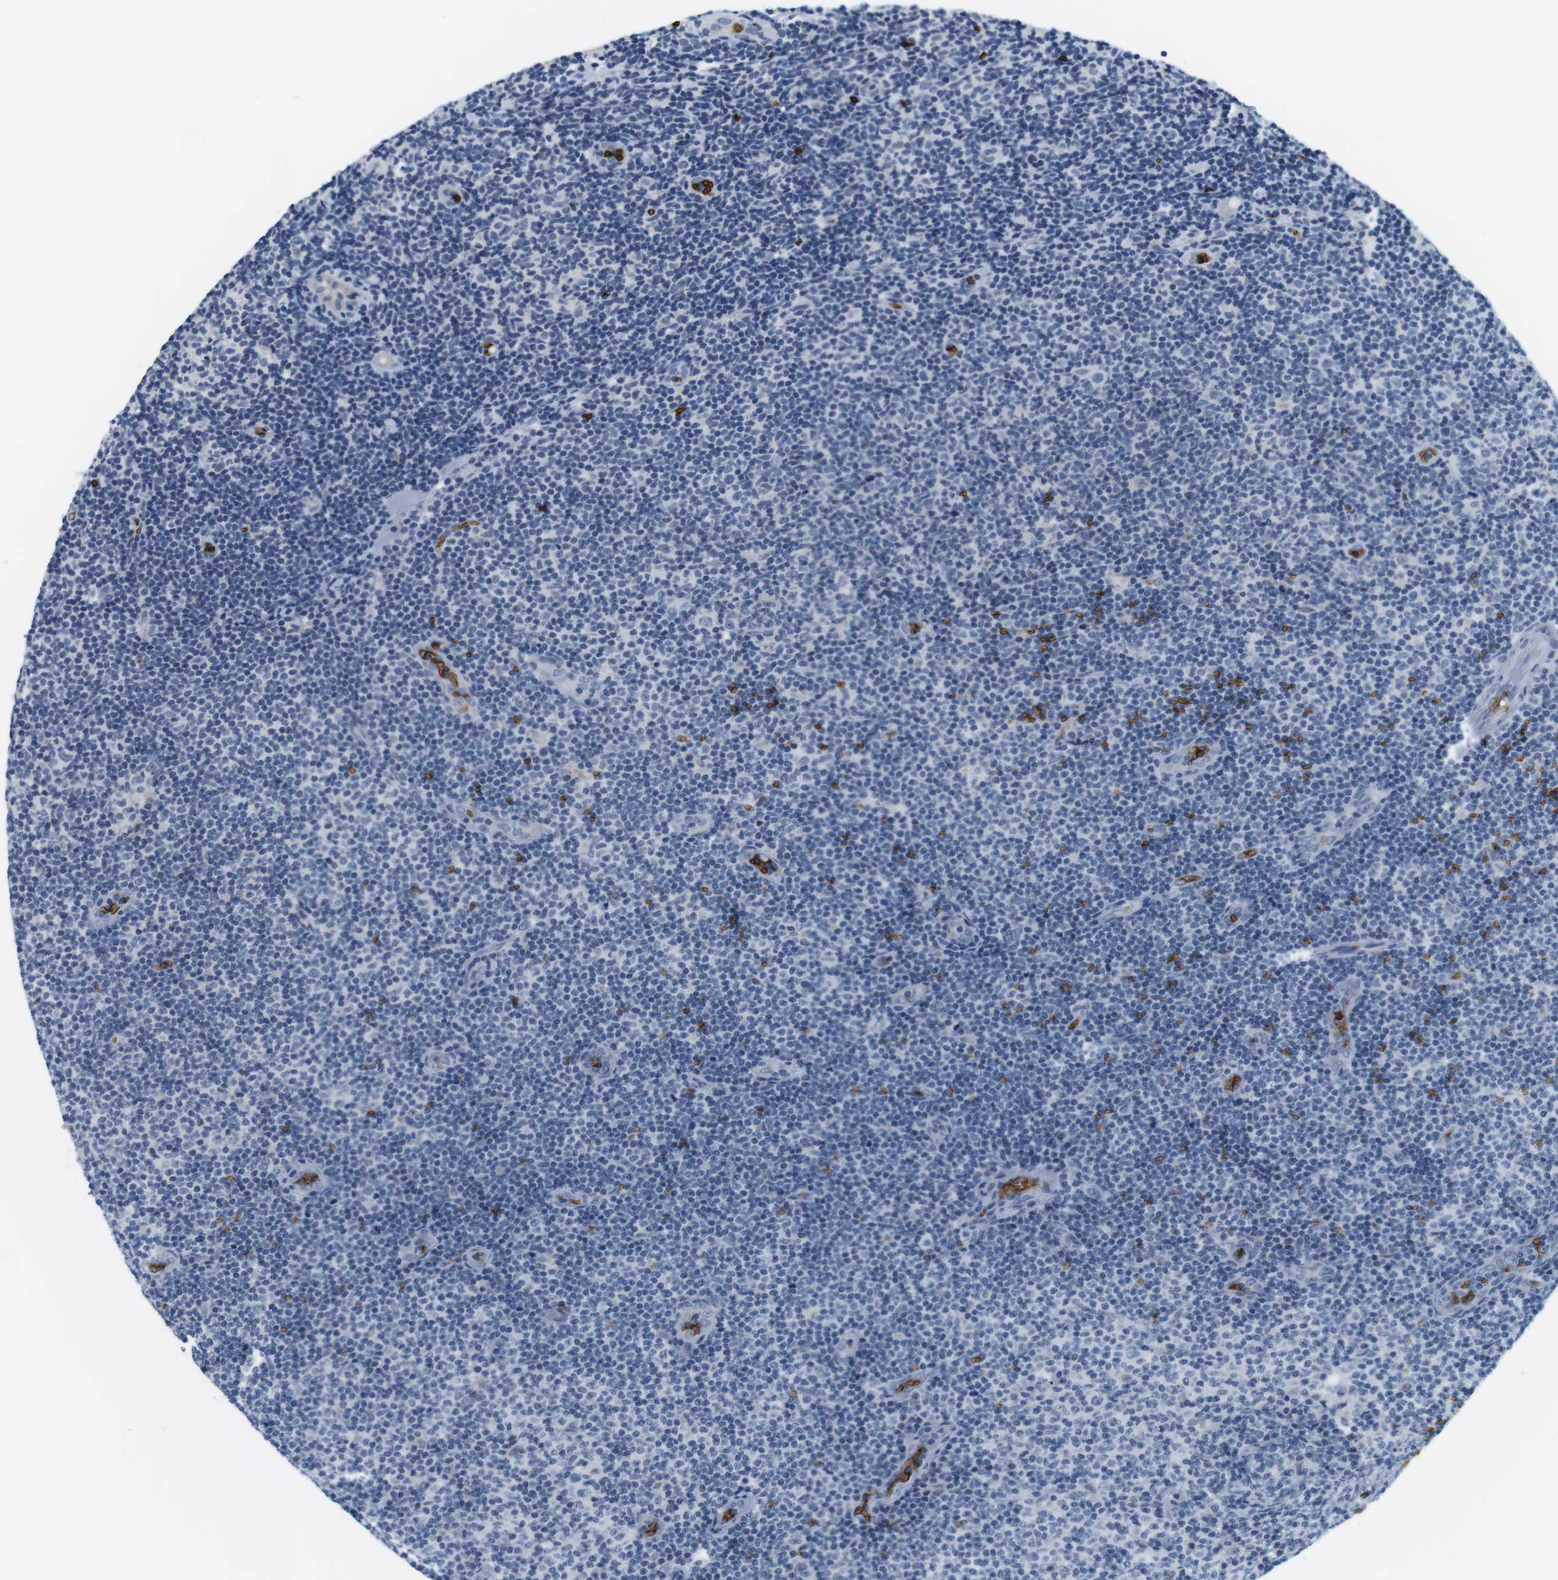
{"staining": {"intensity": "negative", "quantity": "none", "location": "none"}, "tissue": "lymphoma", "cell_type": "Tumor cells", "image_type": "cancer", "snomed": [{"axis": "morphology", "description": "Malignant lymphoma, non-Hodgkin's type, Low grade"}, {"axis": "topography", "description": "Lymph node"}], "caption": "Immunohistochemistry image of human low-grade malignant lymphoma, non-Hodgkin's type stained for a protein (brown), which demonstrates no positivity in tumor cells.", "gene": "SLC4A1", "patient": {"sex": "male", "age": 83}}